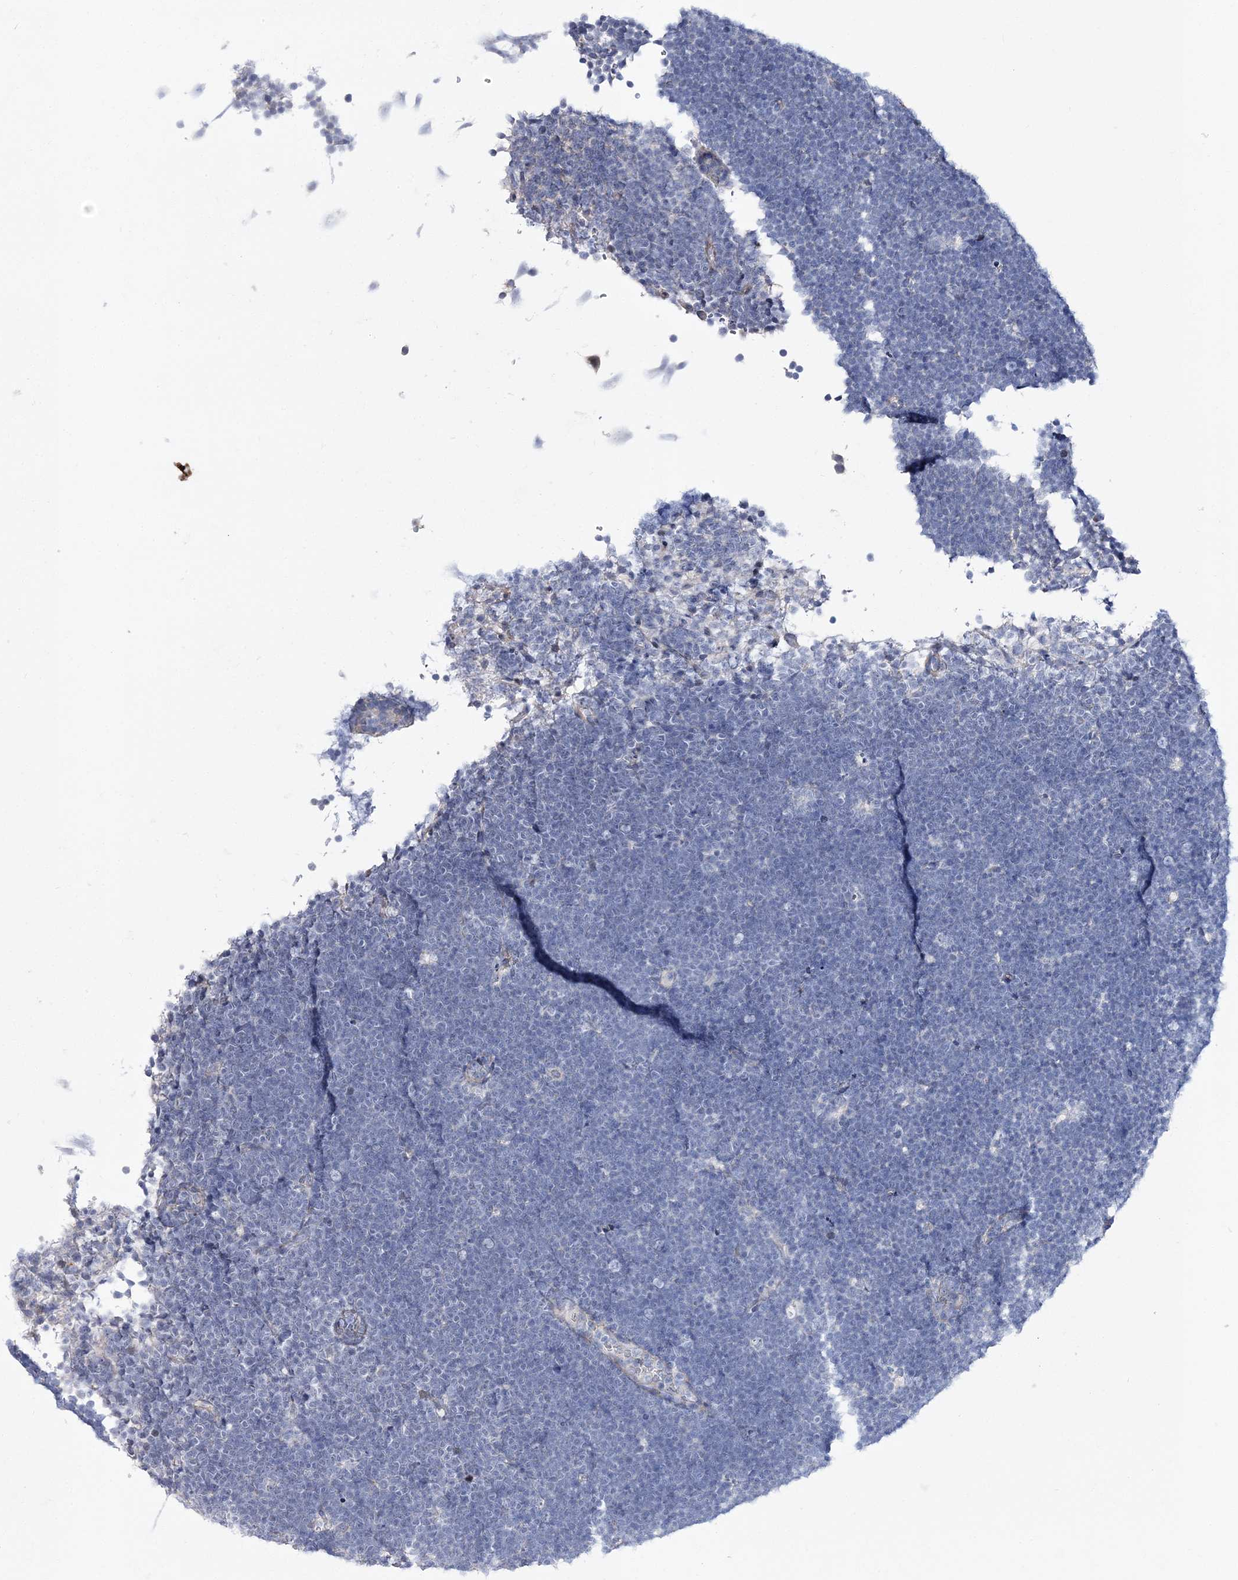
{"staining": {"intensity": "negative", "quantity": "none", "location": "none"}, "tissue": "lymphoma", "cell_type": "Tumor cells", "image_type": "cancer", "snomed": [{"axis": "morphology", "description": "Malignant lymphoma, non-Hodgkin's type, High grade"}, {"axis": "topography", "description": "Lymph node"}], "caption": "A micrograph of human malignant lymphoma, non-Hodgkin's type (high-grade) is negative for staining in tumor cells. (Brightfield microscopy of DAB immunohistochemistry (IHC) at high magnification).", "gene": "ANO1", "patient": {"sex": "male", "age": 13}}